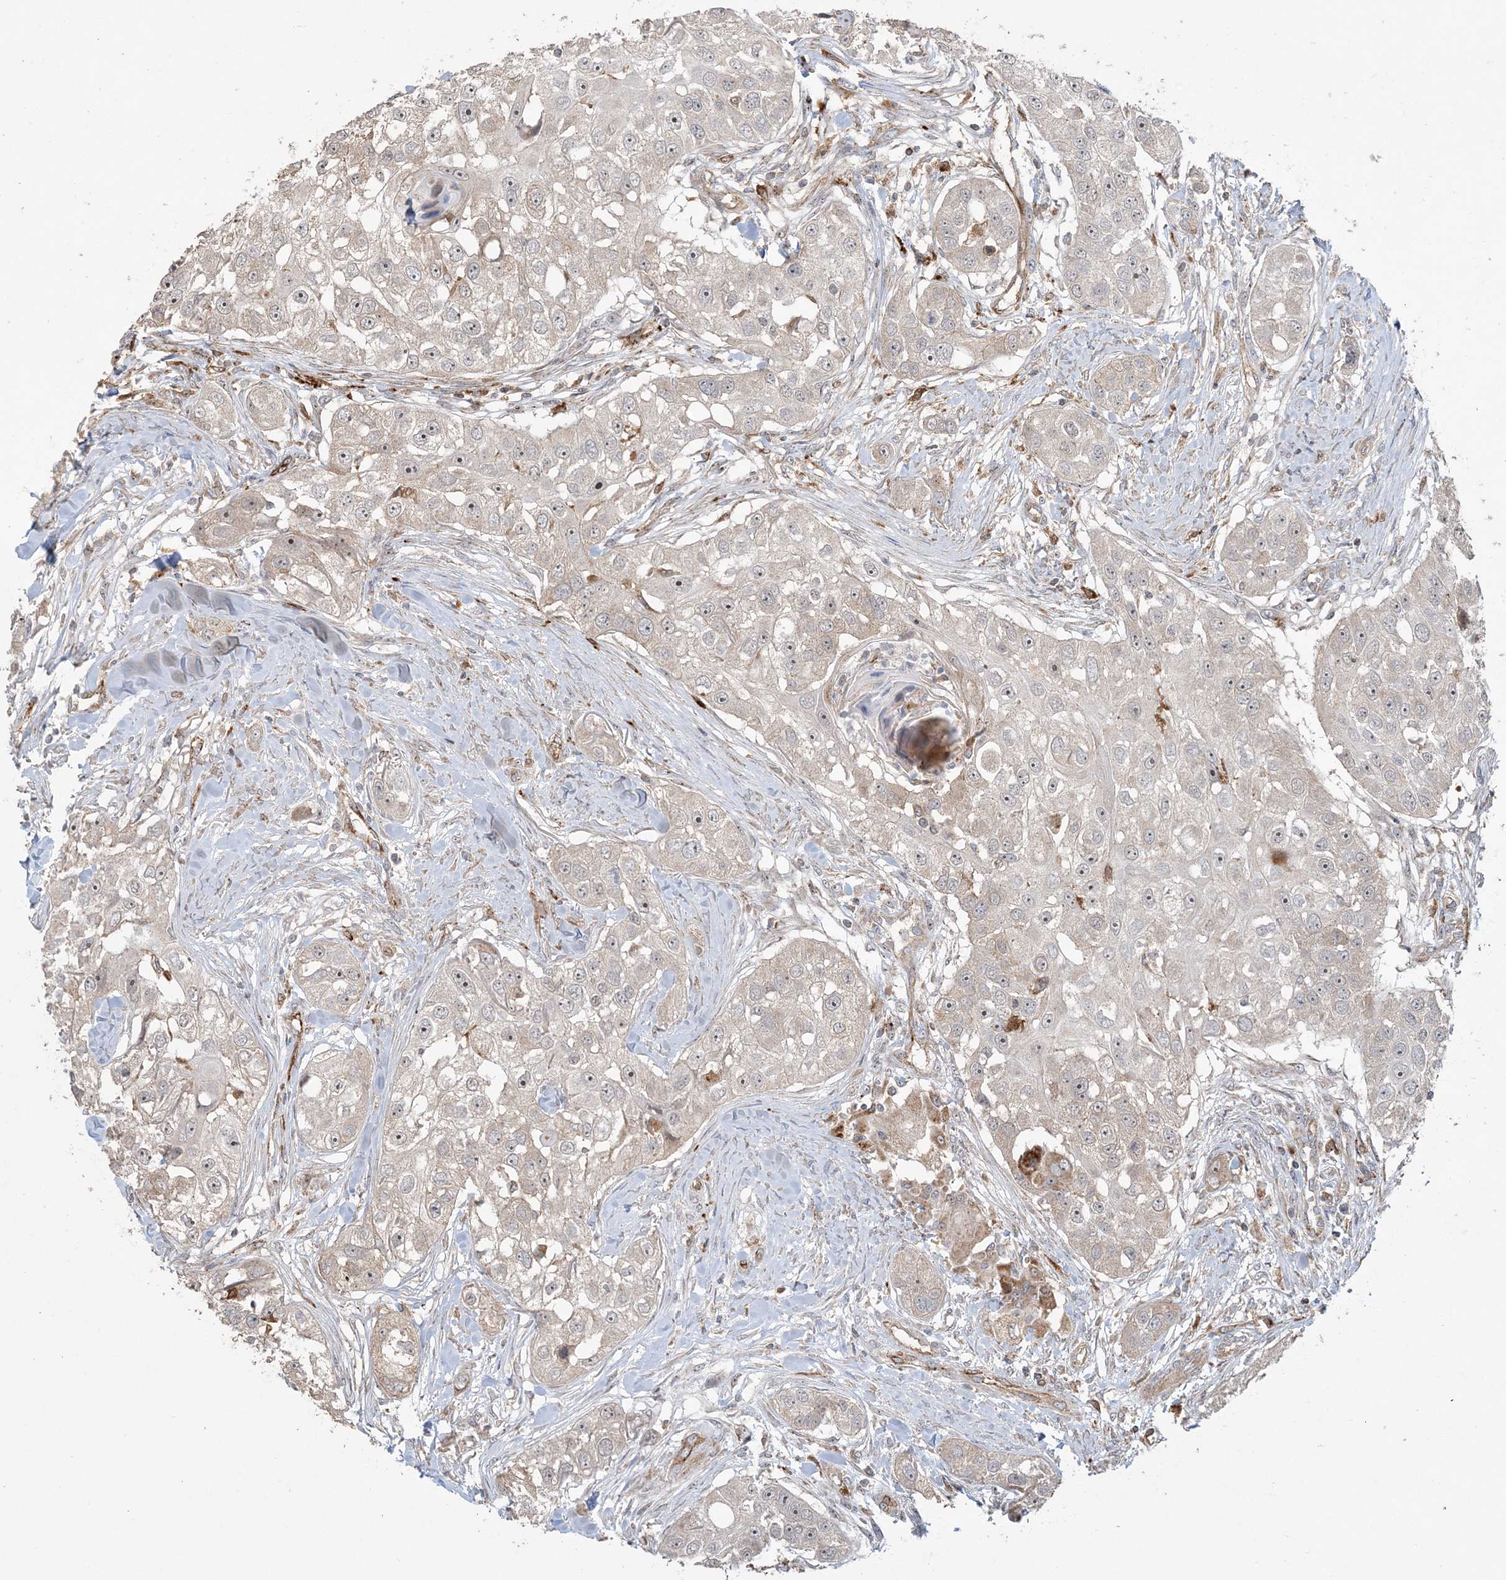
{"staining": {"intensity": "moderate", "quantity": "25%-75%", "location": "cytoplasmic/membranous,nuclear"}, "tissue": "head and neck cancer", "cell_type": "Tumor cells", "image_type": "cancer", "snomed": [{"axis": "morphology", "description": "Normal tissue, NOS"}, {"axis": "morphology", "description": "Squamous cell carcinoma, NOS"}, {"axis": "topography", "description": "Skeletal muscle"}, {"axis": "topography", "description": "Head-Neck"}], "caption": "Head and neck cancer (squamous cell carcinoma) stained for a protein displays moderate cytoplasmic/membranous and nuclear positivity in tumor cells.", "gene": "AGA", "patient": {"sex": "male", "age": 51}}